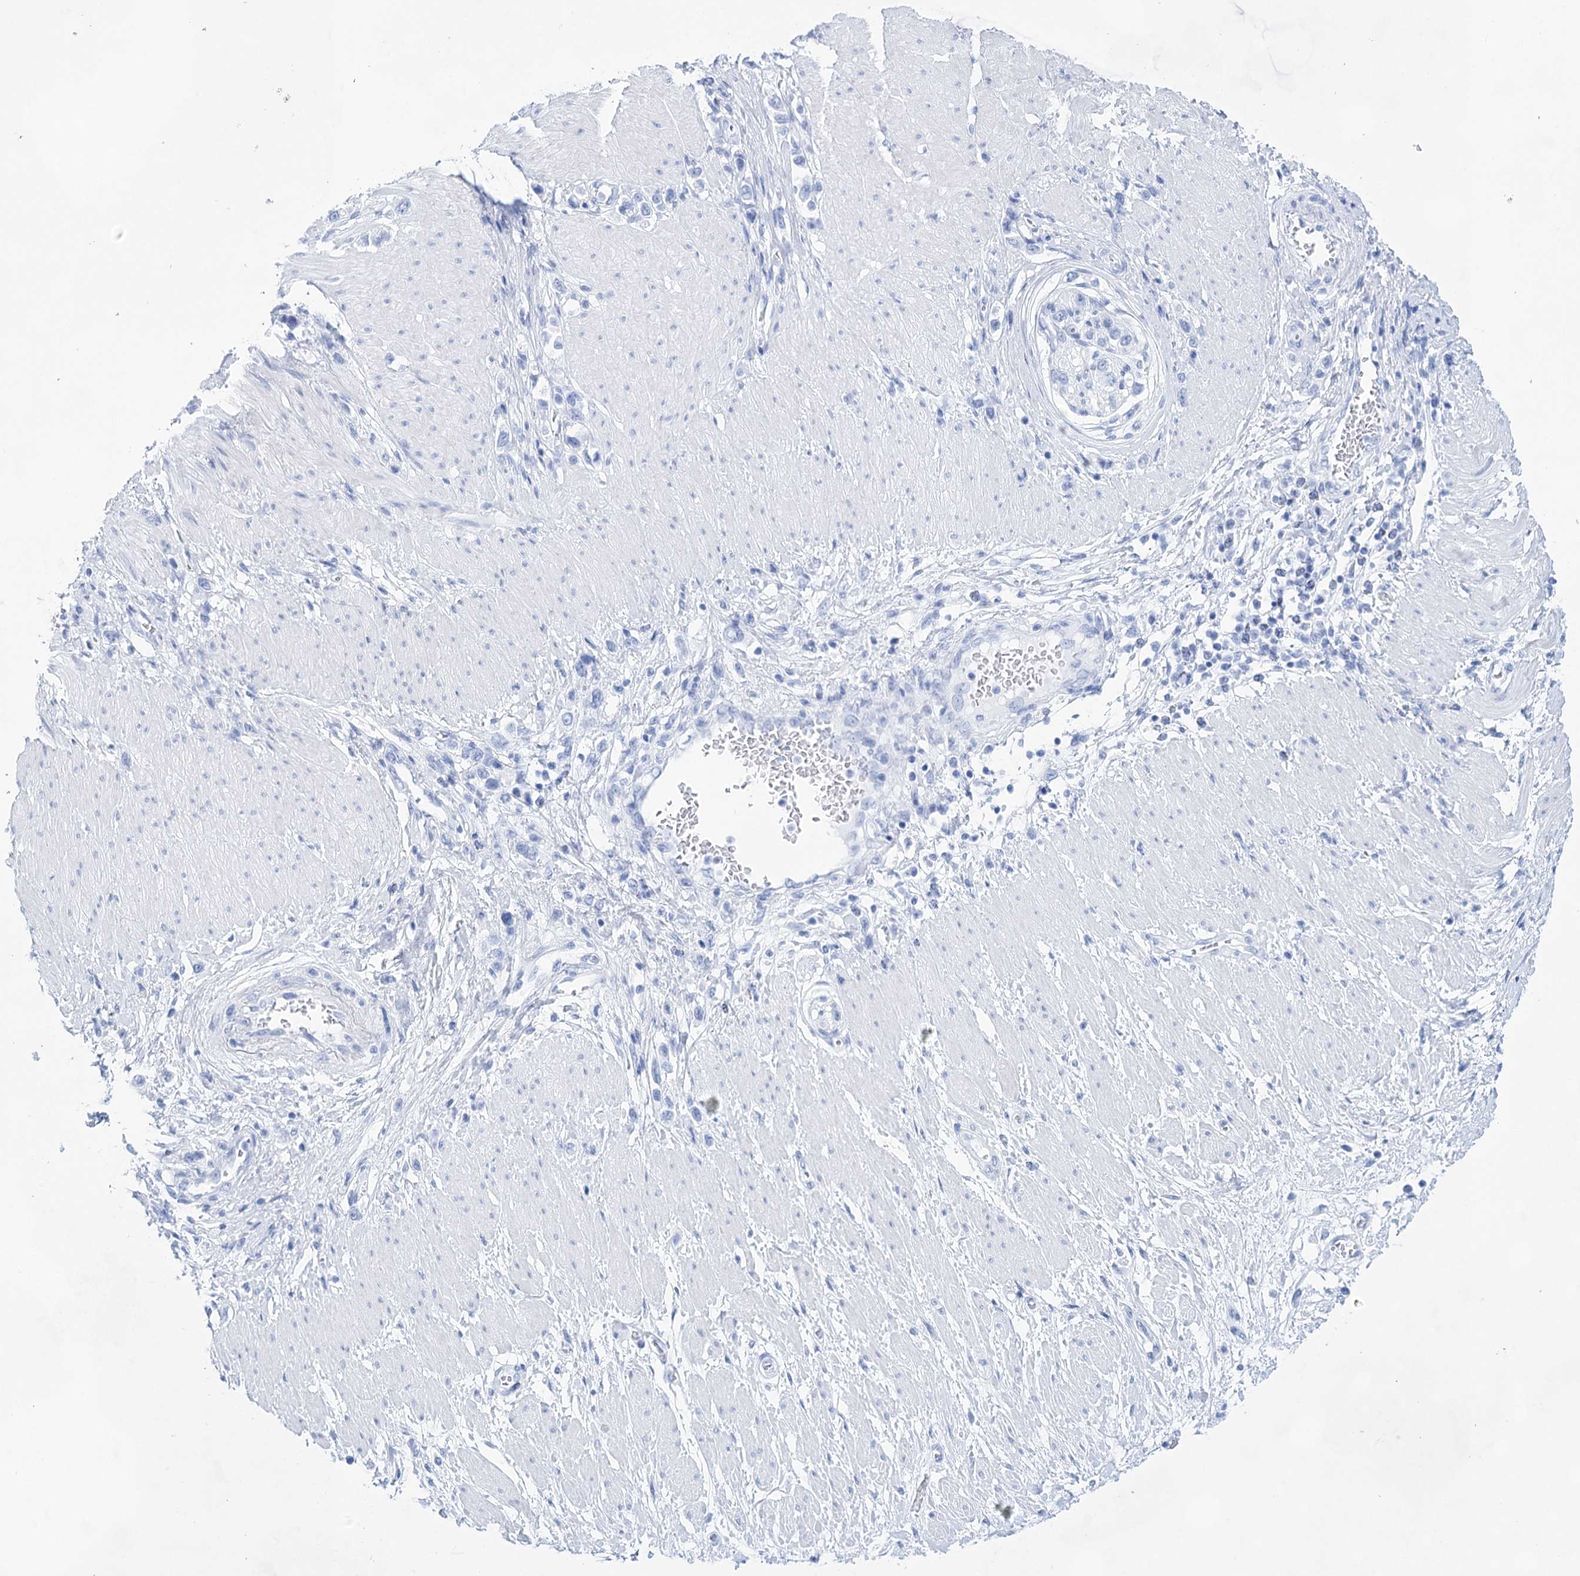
{"staining": {"intensity": "negative", "quantity": "none", "location": "none"}, "tissue": "stomach cancer", "cell_type": "Tumor cells", "image_type": "cancer", "snomed": [{"axis": "morphology", "description": "Normal tissue, NOS"}, {"axis": "morphology", "description": "Adenocarcinoma, NOS"}, {"axis": "topography", "description": "Stomach, upper"}, {"axis": "topography", "description": "Stomach"}], "caption": "Protein analysis of adenocarcinoma (stomach) reveals no significant expression in tumor cells. (Brightfield microscopy of DAB (3,3'-diaminobenzidine) IHC at high magnification).", "gene": "LALBA", "patient": {"sex": "female", "age": 65}}